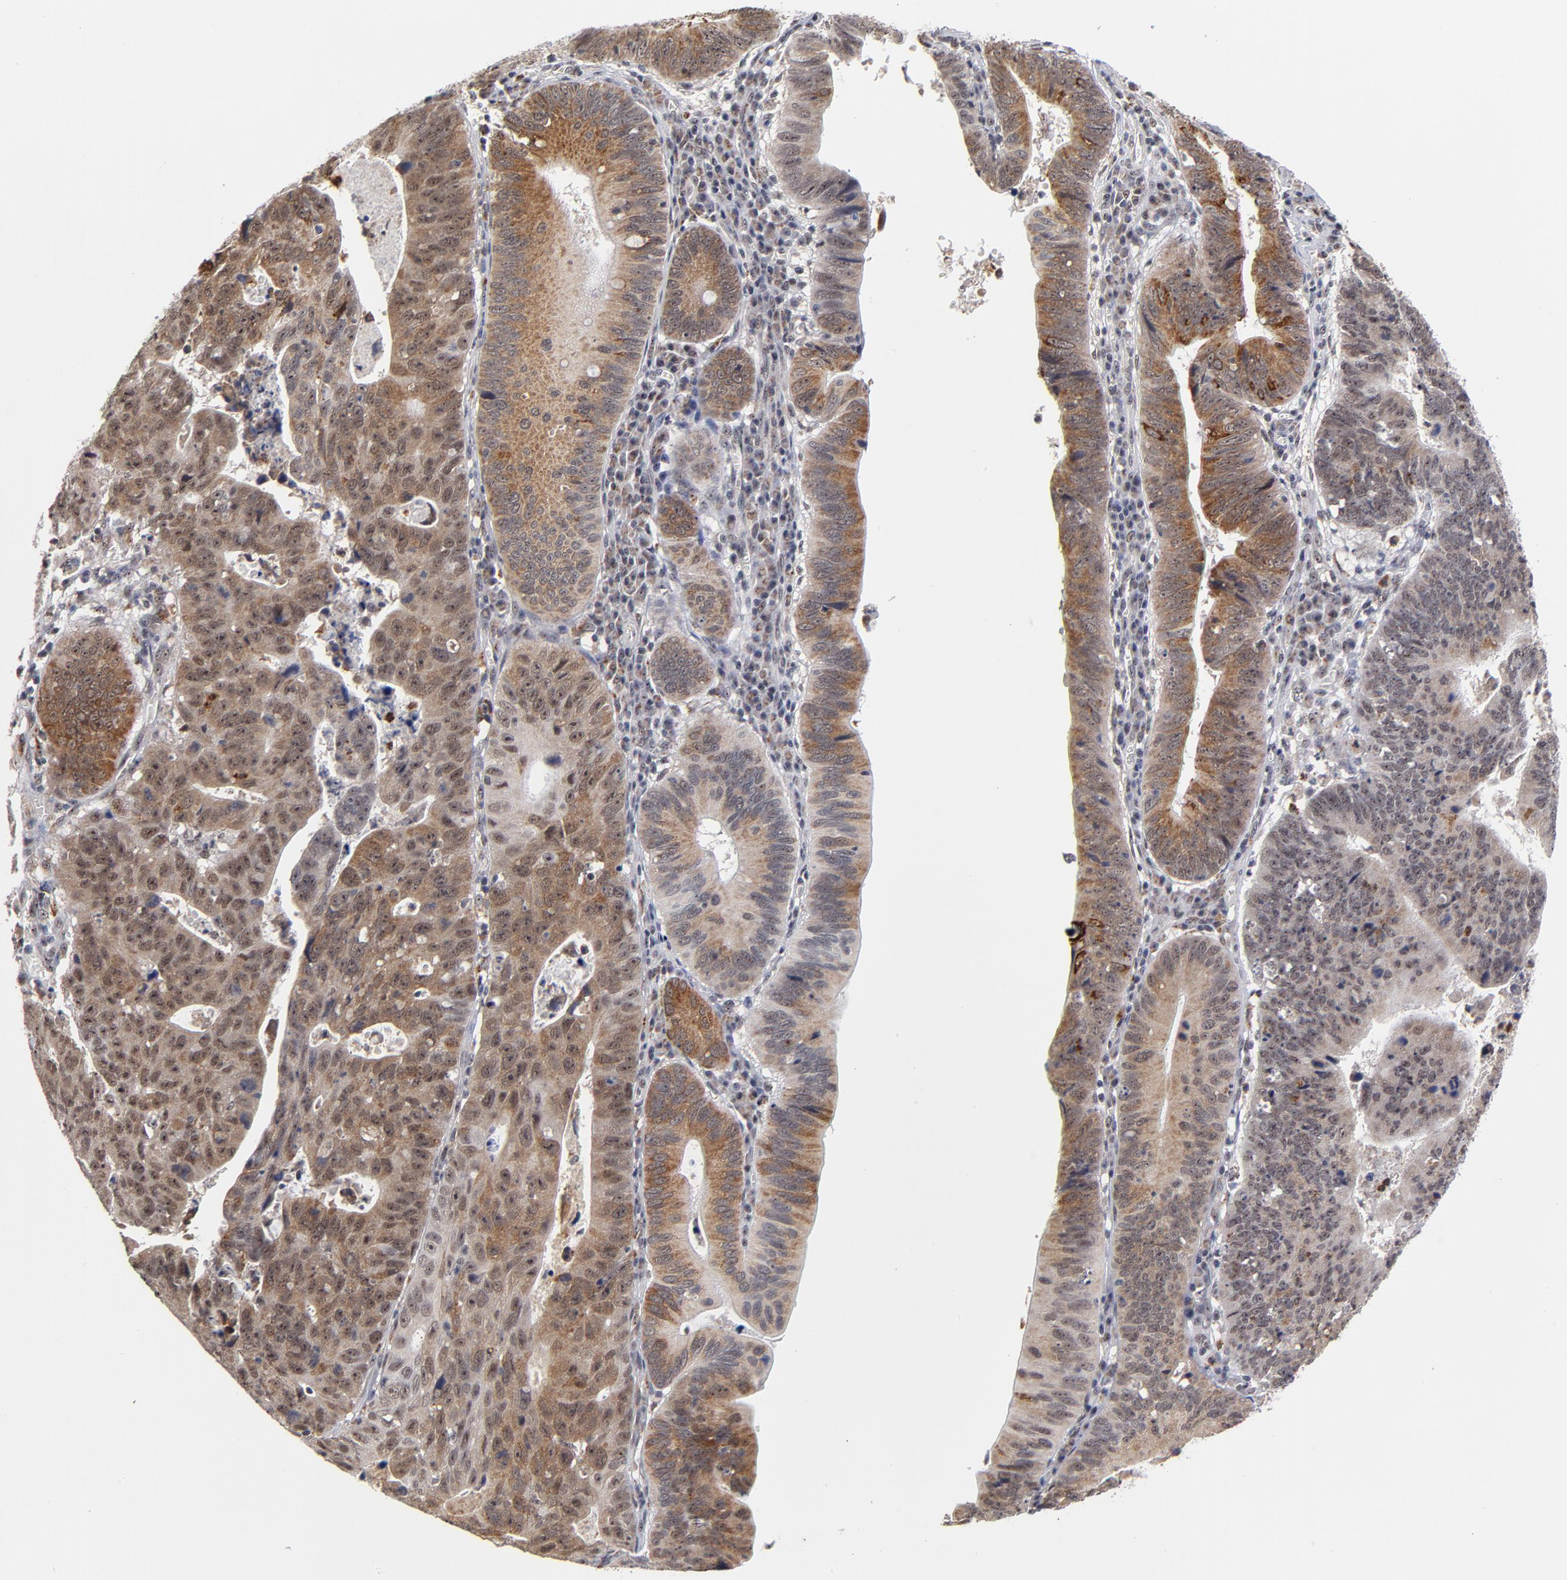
{"staining": {"intensity": "moderate", "quantity": ">75%", "location": "cytoplasmic/membranous"}, "tissue": "stomach cancer", "cell_type": "Tumor cells", "image_type": "cancer", "snomed": [{"axis": "morphology", "description": "Adenocarcinoma, NOS"}, {"axis": "topography", "description": "Stomach"}], "caption": "Immunohistochemistry histopathology image of stomach cancer (adenocarcinoma) stained for a protein (brown), which reveals medium levels of moderate cytoplasmic/membranous positivity in approximately >75% of tumor cells.", "gene": "ZNF419", "patient": {"sex": "male", "age": 59}}